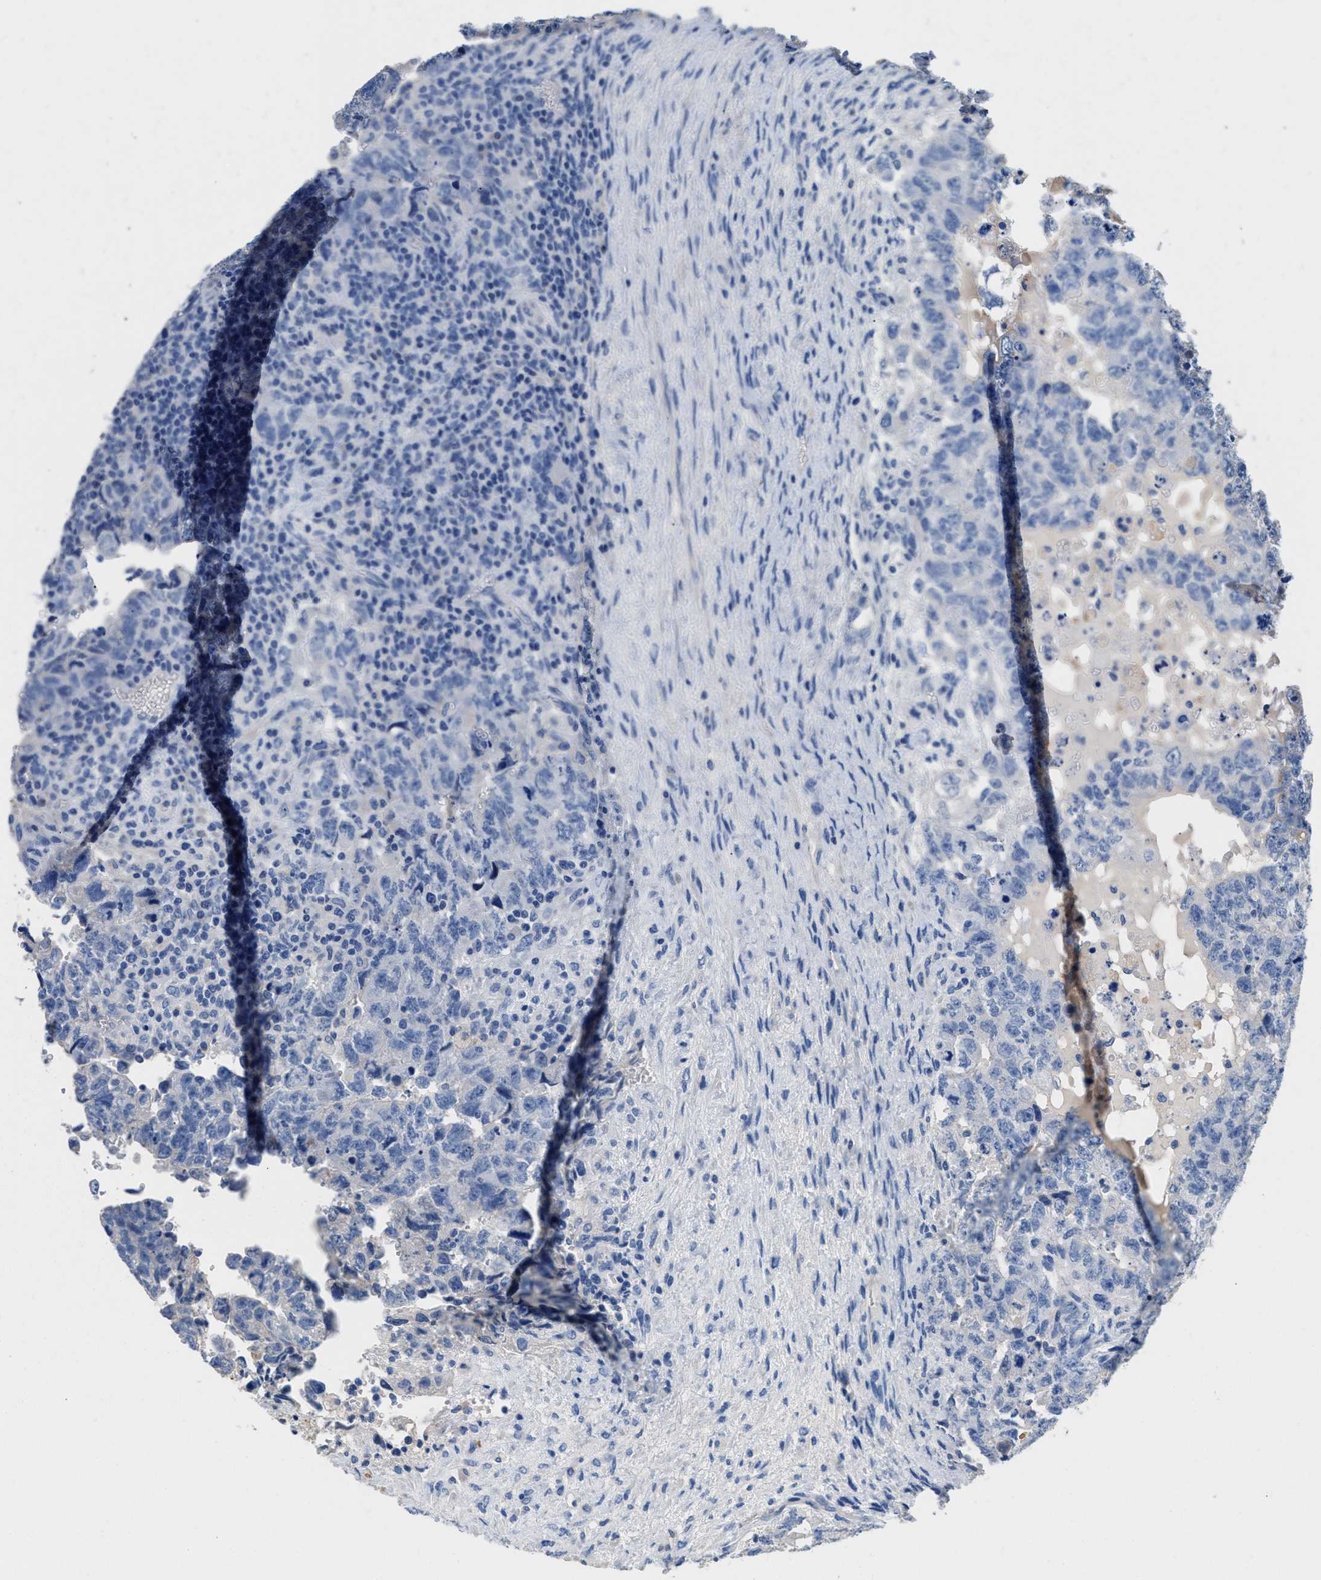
{"staining": {"intensity": "negative", "quantity": "none", "location": "none"}, "tissue": "testis cancer", "cell_type": "Tumor cells", "image_type": "cancer", "snomed": [{"axis": "morphology", "description": "Carcinoma, Embryonal, NOS"}, {"axis": "topography", "description": "Testis"}], "caption": "Protein analysis of testis embryonal carcinoma shows no significant expression in tumor cells.", "gene": "SLFN13", "patient": {"sex": "male", "age": 36}}